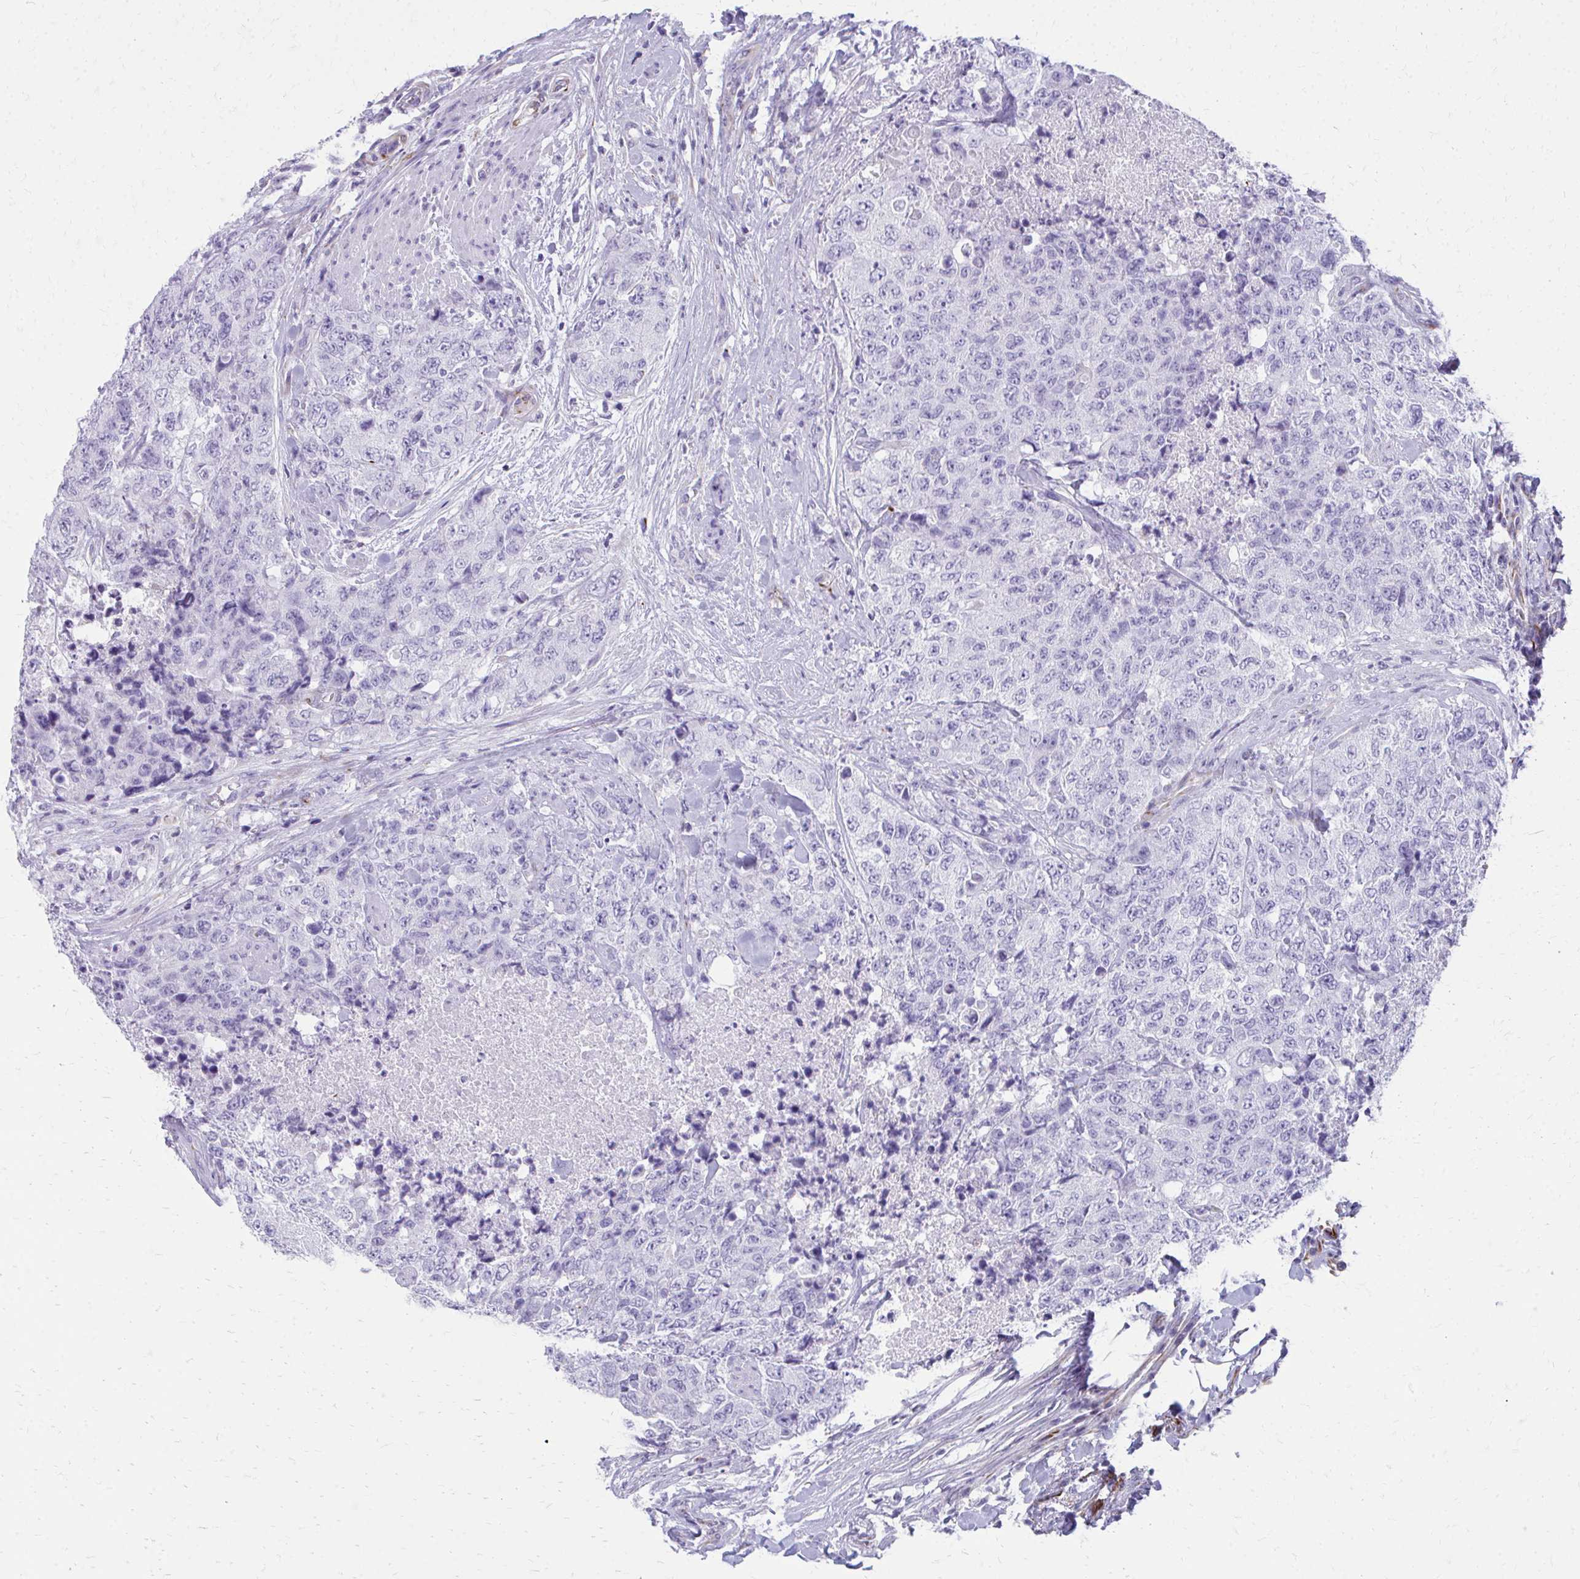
{"staining": {"intensity": "negative", "quantity": "none", "location": "none"}, "tissue": "urothelial cancer", "cell_type": "Tumor cells", "image_type": "cancer", "snomed": [{"axis": "morphology", "description": "Urothelial carcinoma, High grade"}, {"axis": "topography", "description": "Urinary bladder"}], "caption": "Tumor cells show no significant protein staining in urothelial cancer.", "gene": "TRIM6", "patient": {"sex": "female", "age": 78}}